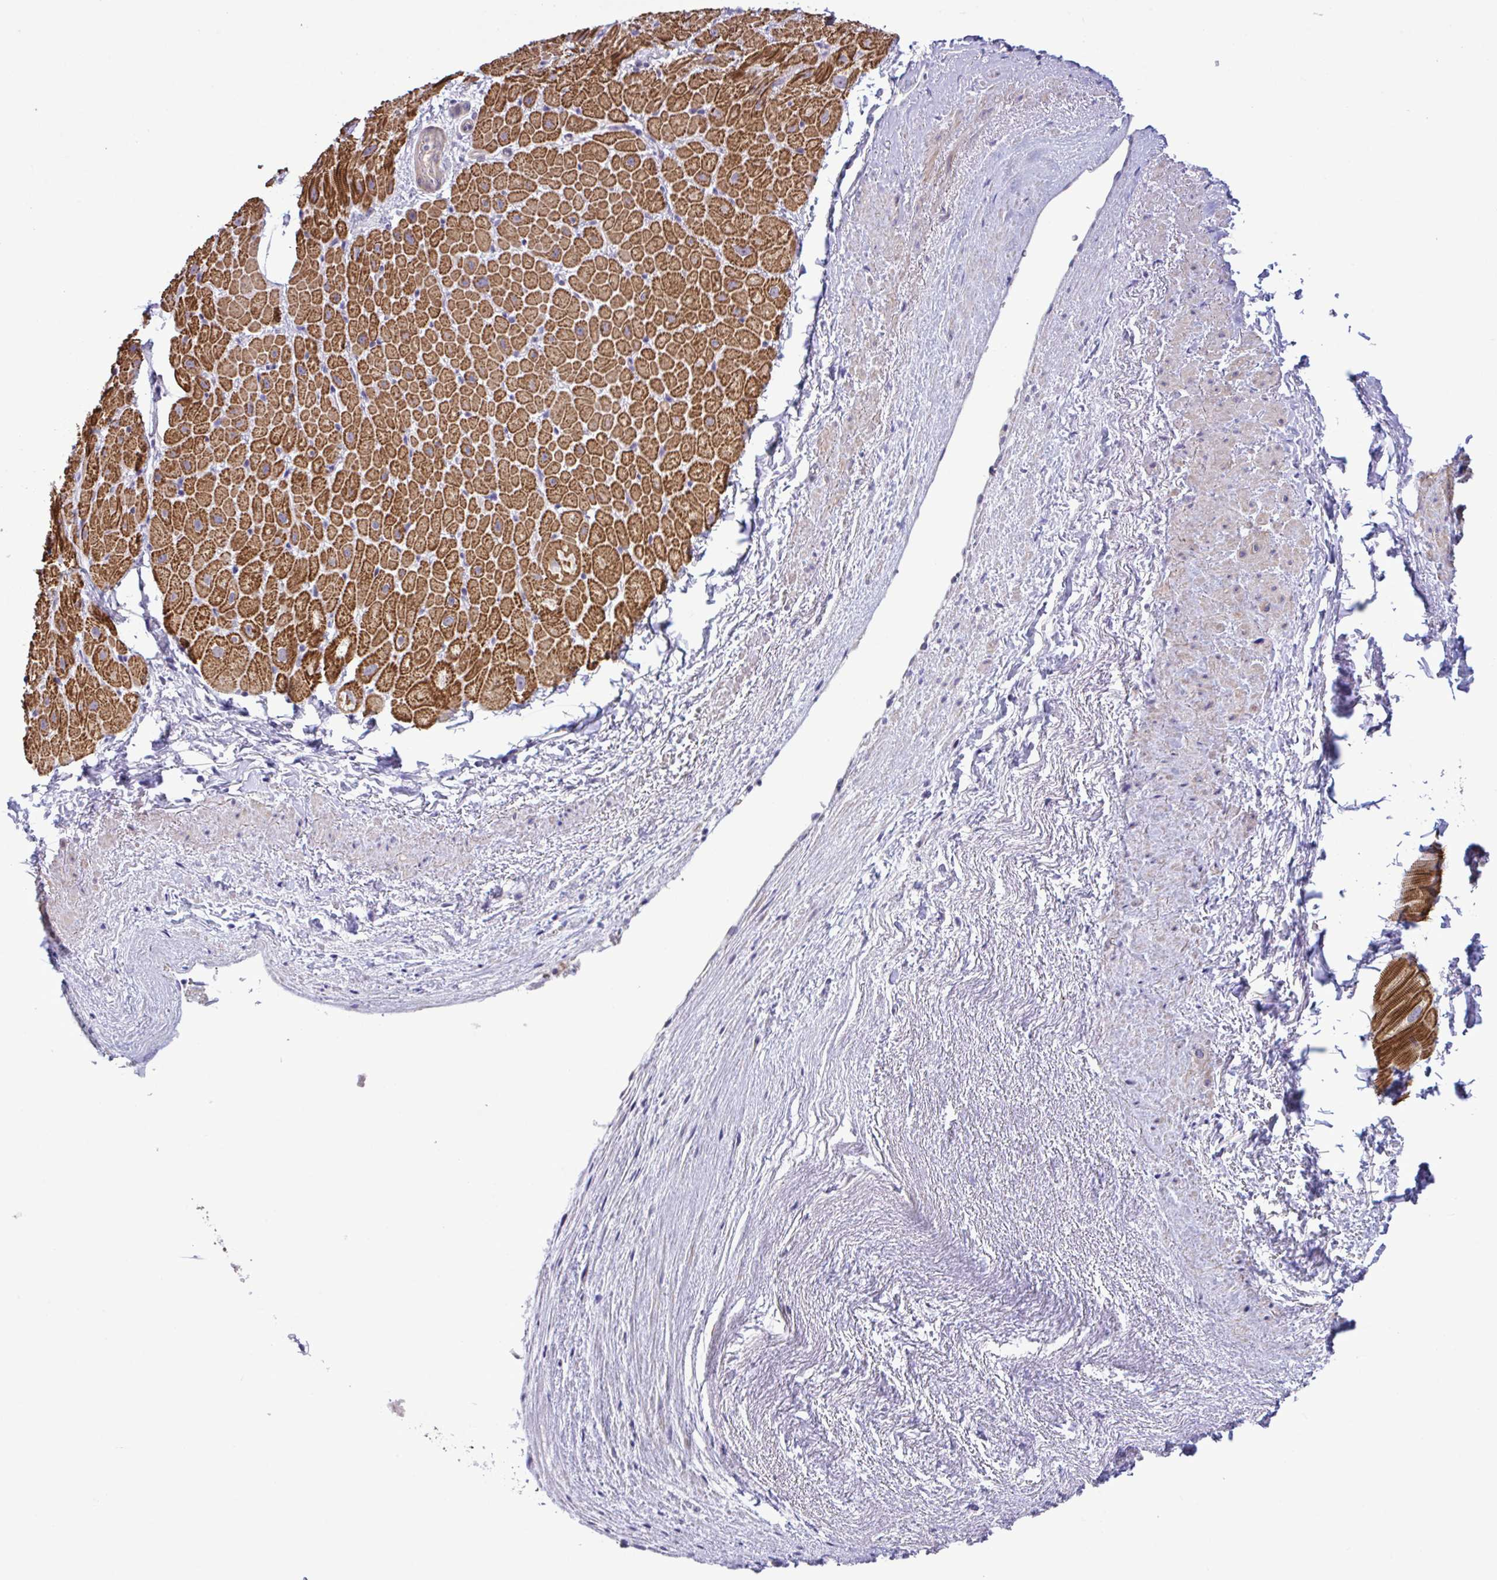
{"staining": {"intensity": "strong", "quantity": ">75%", "location": "cytoplasmic/membranous"}, "tissue": "heart muscle", "cell_type": "Cardiomyocytes", "image_type": "normal", "snomed": [{"axis": "morphology", "description": "Normal tissue, NOS"}, {"axis": "topography", "description": "Heart"}], "caption": "Protein expression analysis of normal human heart muscle reveals strong cytoplasmic/membranous expression in approximately >75% of cardiomyocytes.", "gene": "SYNPO2L", "patient": {"sex": "male", "age": 62}}